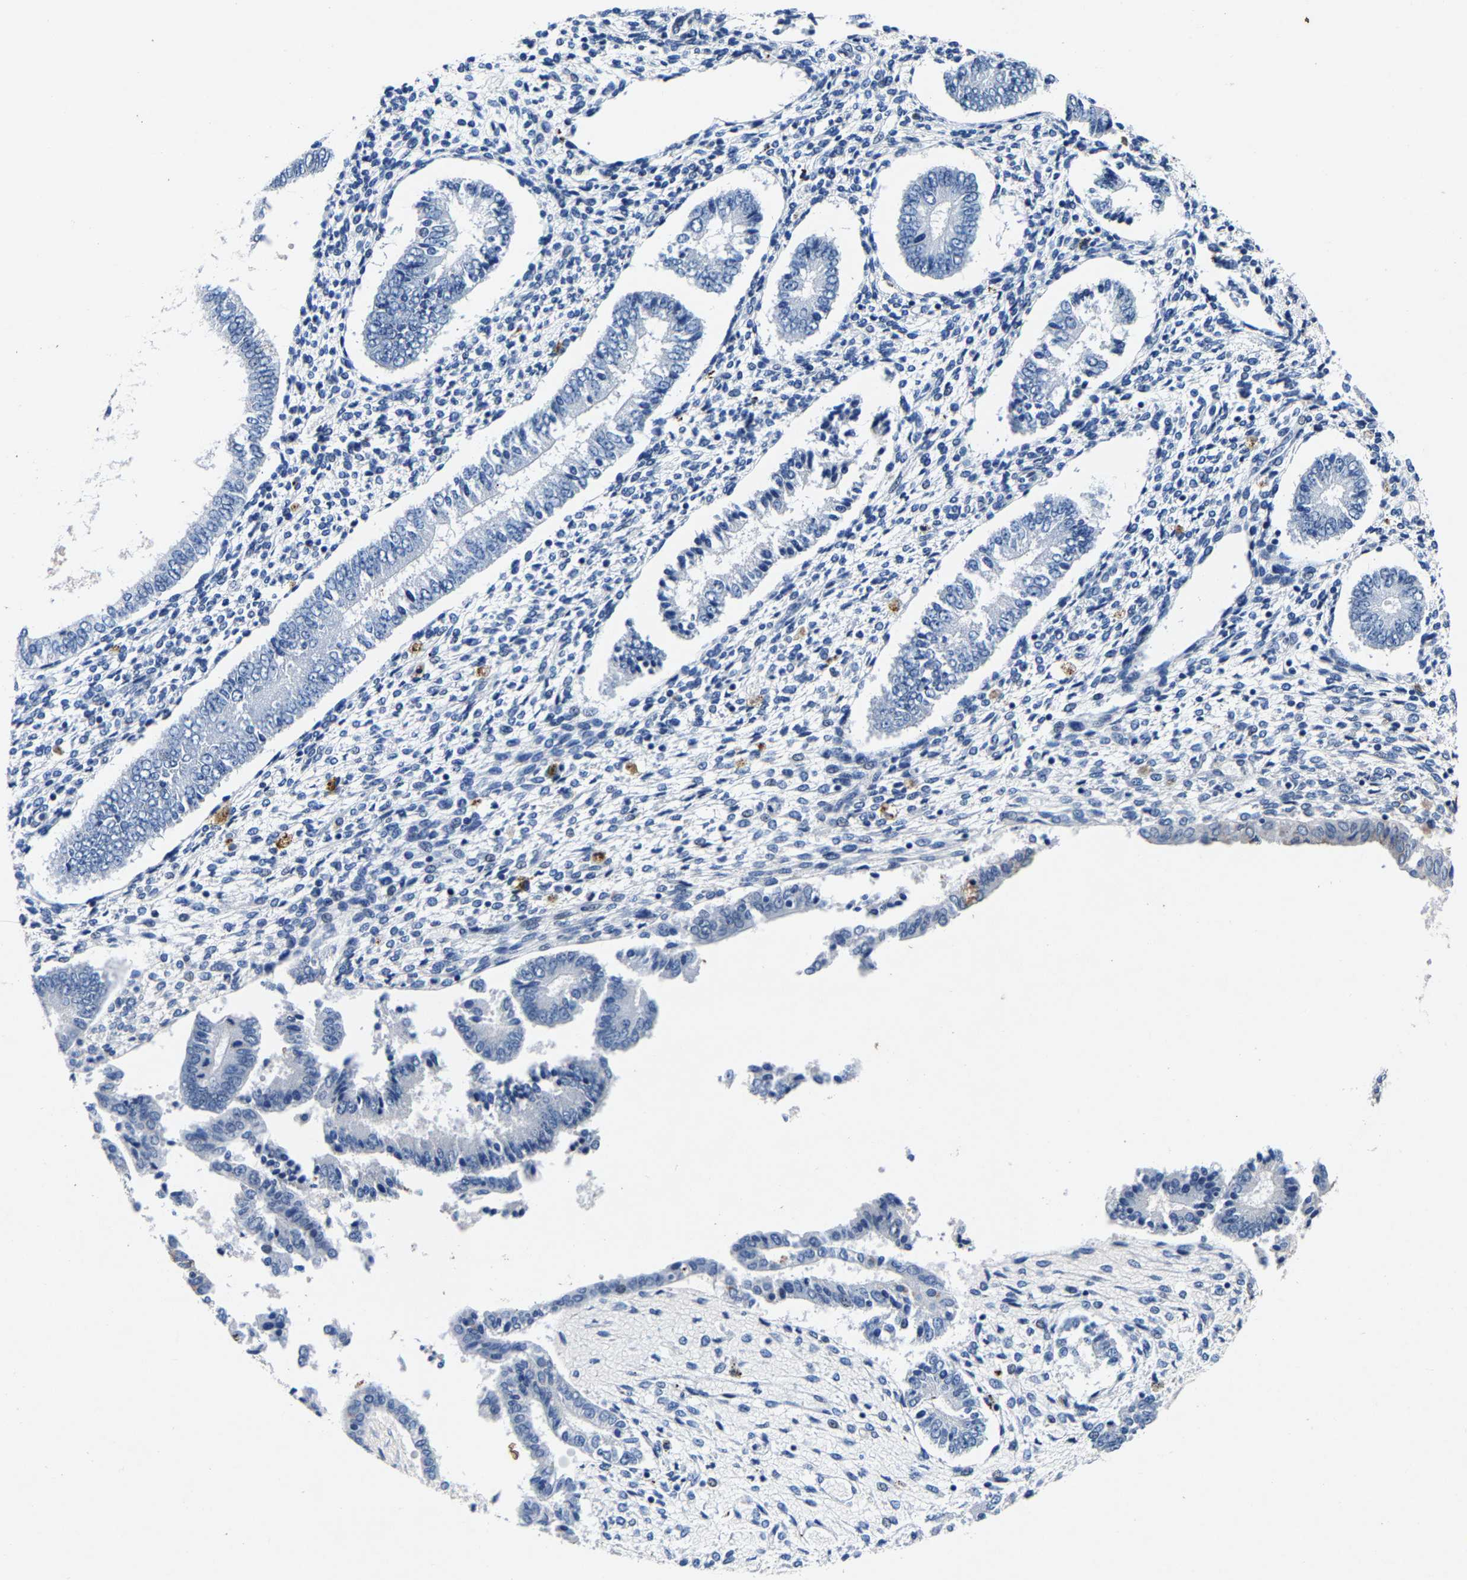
{"staining": {"intensity": "negative", "quantity": "none", "location": "none"}, "tissue": "endometrium", "cell_type": "Cells in endometrial stroma", "image_type": "normal", "snomed": [{"axis": "morphology", "description": "Normal tissue, NOS"}, {"axis": "topography", "description": "Endometrium"}], "caption": "Image shows no protein staining in cells in endometrial stroma of benign endometrium. The staining is performed using DAB (3,3'-diaminobenzidine) brown chromogen with nuclei counter-stained in using hematoxylin.", "gene": "UBN2", "patient": {"sex": "female", "age": 42}}